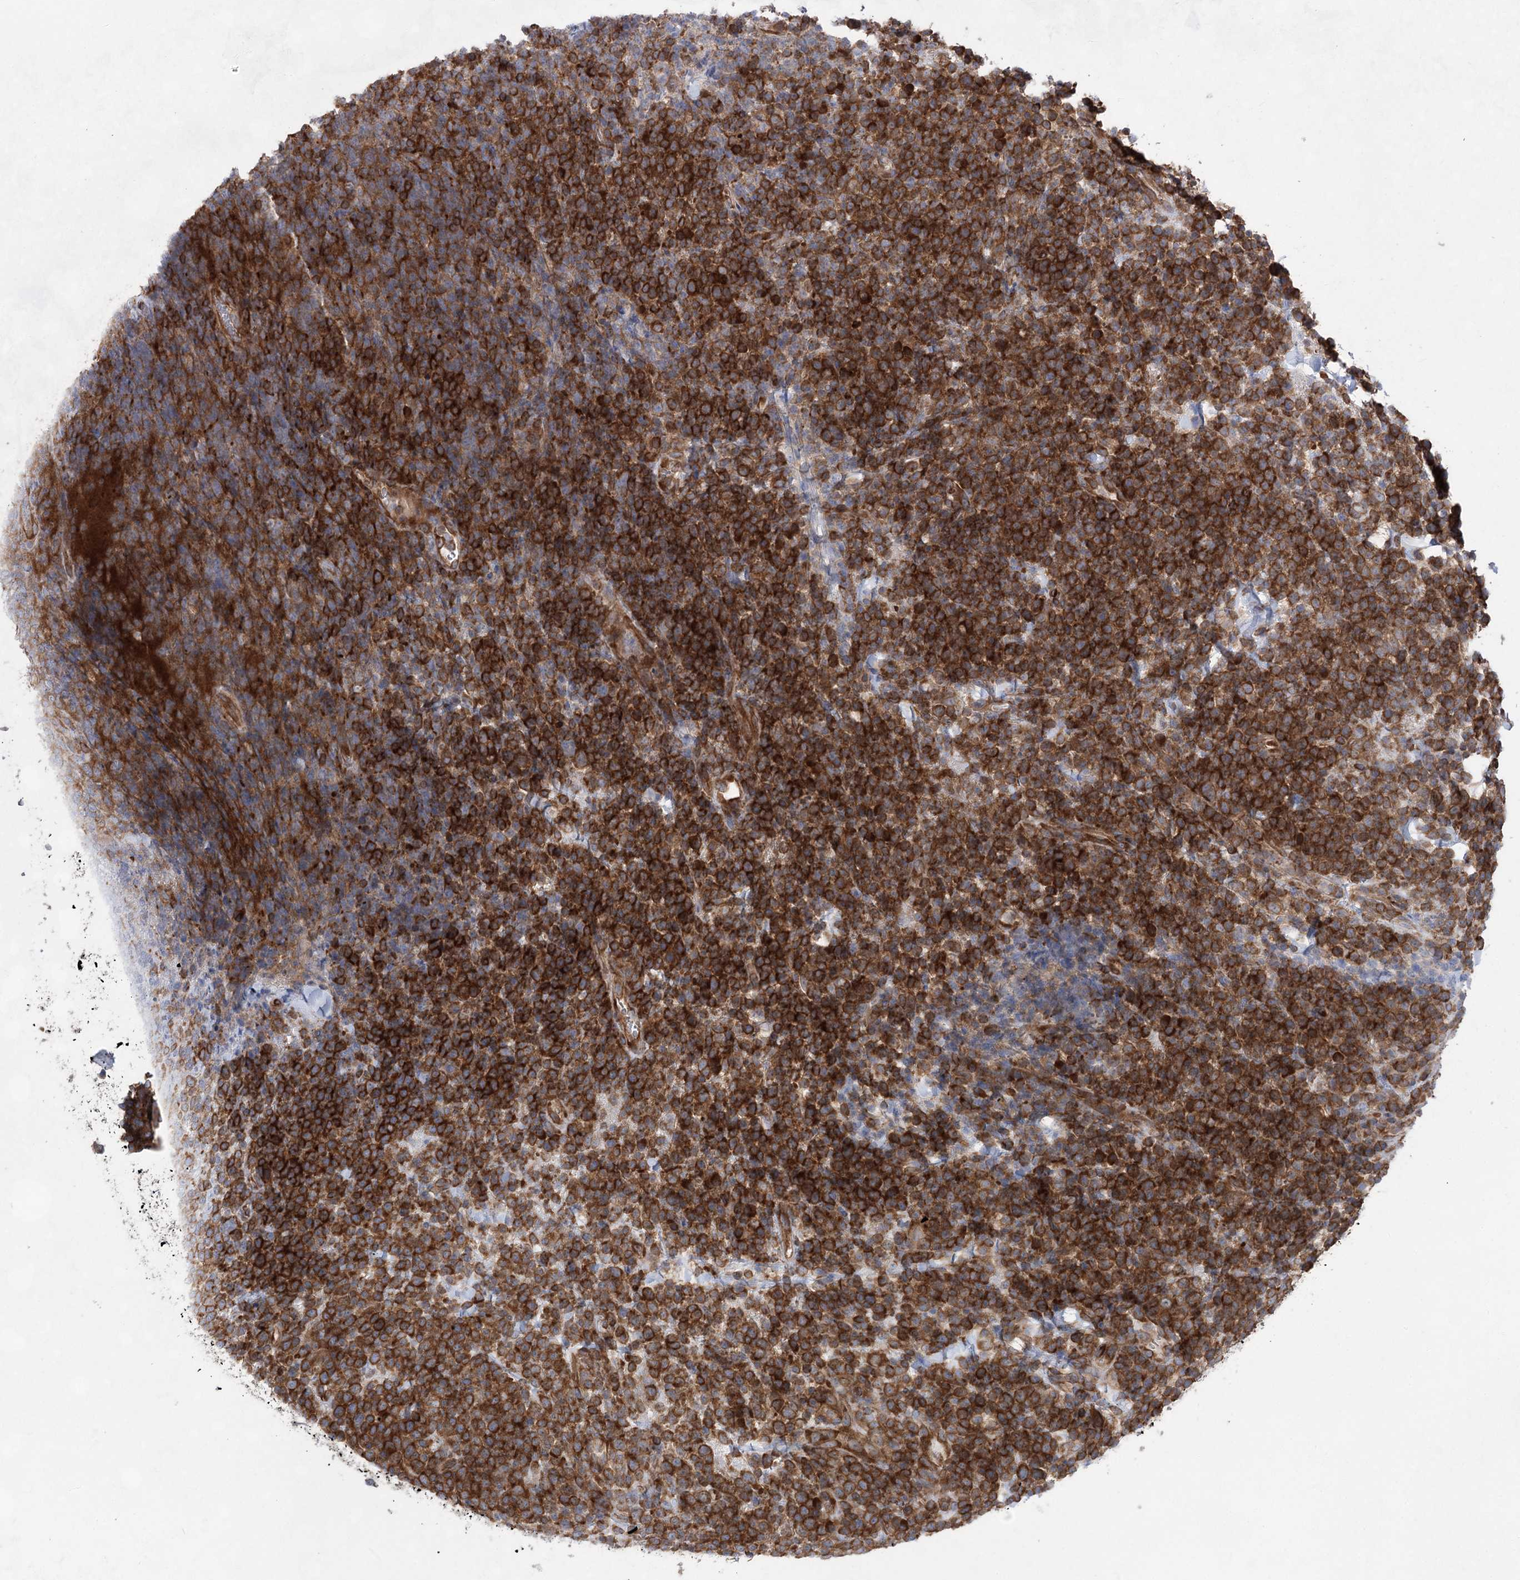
{"staining": {"intensity": "strong", "quantity": ">75%", "location": "cytoplasmic/membranous"}, "tissue": "lymphoma", "cell_type": "Tumor cells", "image_type": "cancer", "snomed": [{"axis": "morphology", "description": "Malignant lymphoma, non-Hodgkin's type, High grade"}, {"axis": "topography", "description": "Colon"}], "caption": "Protein expression analysis of human lymphoma reveals strong cytoplasmic/membranous expression in about >75% of tumor cells.", "gene": "EIF3A", "patient": {"sex": "female", "age": 53}}